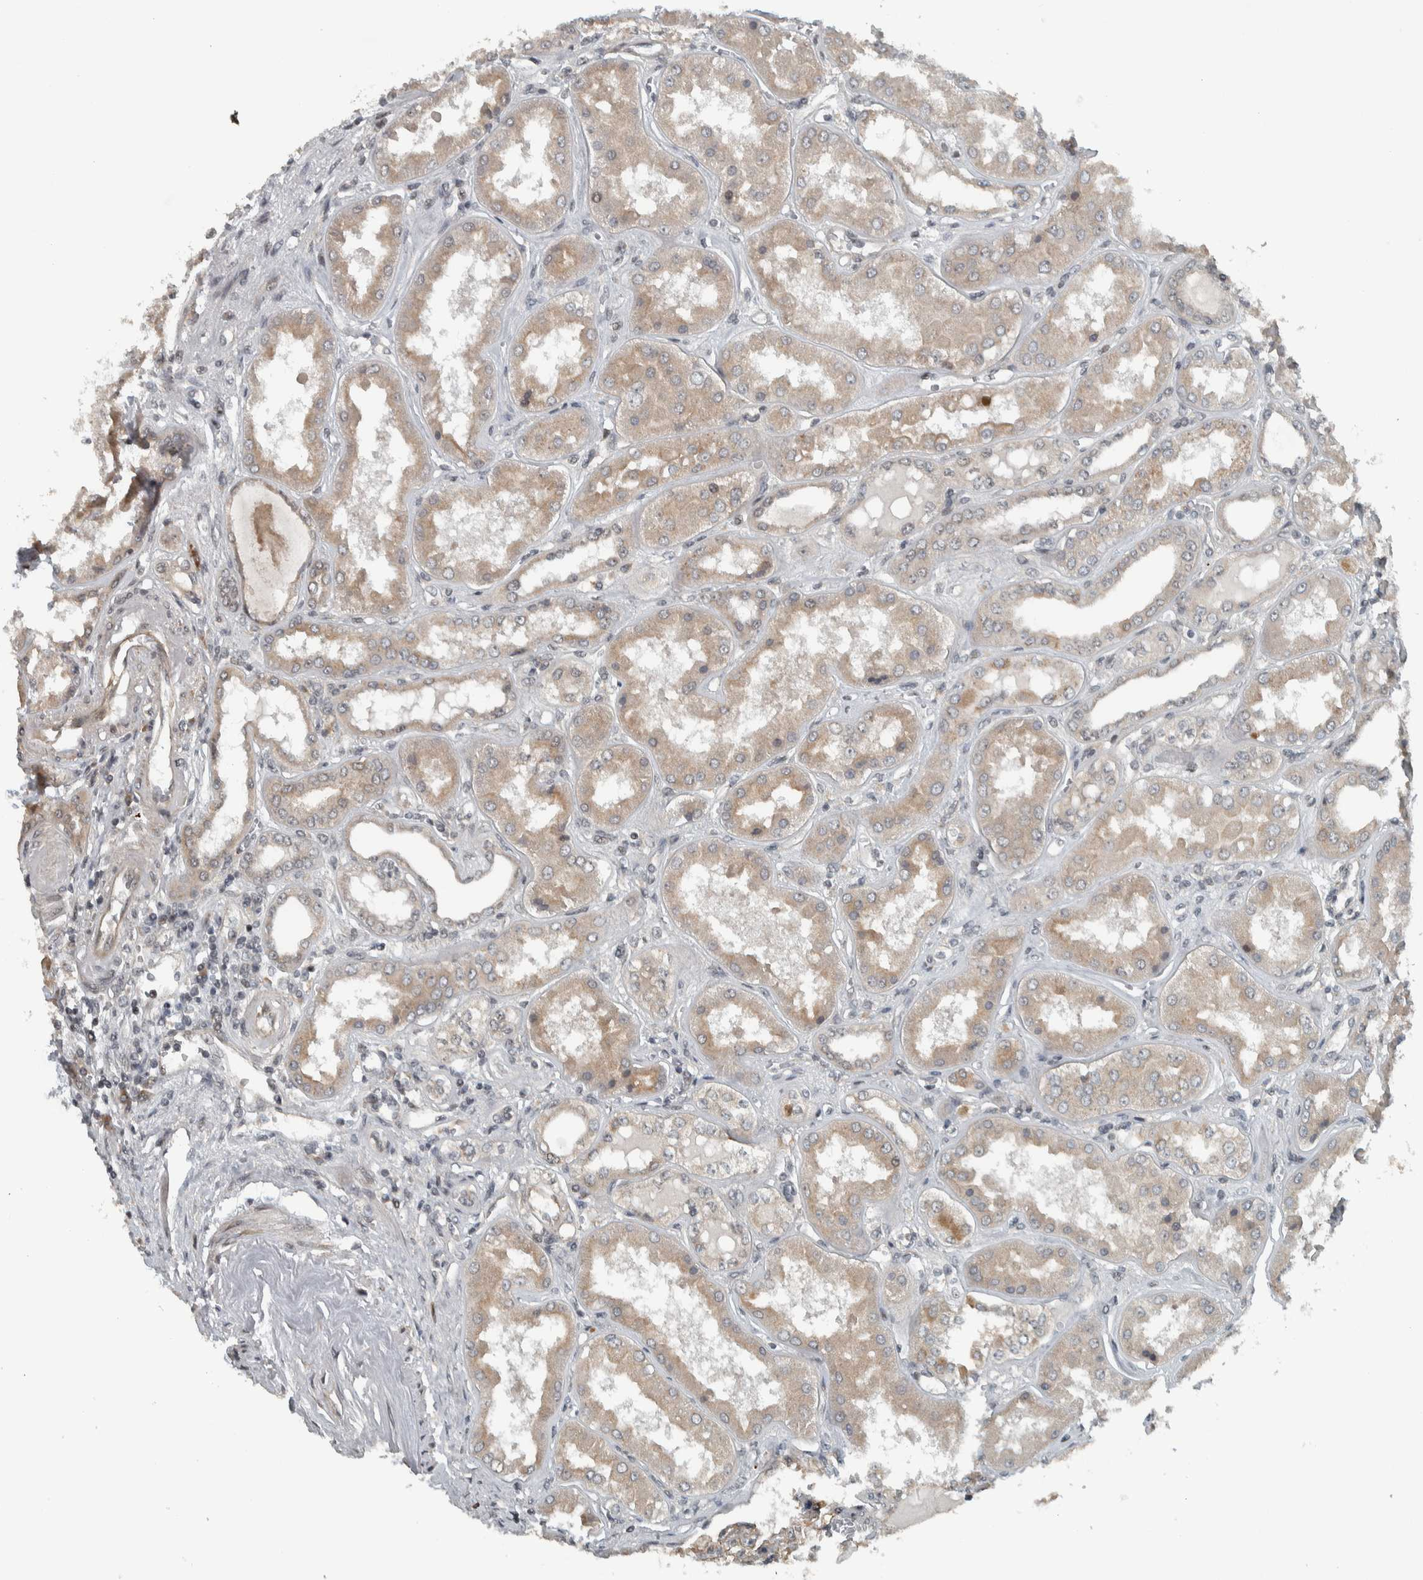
{"staining": {"intensity": "moderate", "quantity": ">75%", "location": "cytoplasmic/membranous"}, "tissue": "kidney", "cell_type": "Cells in glomeruli", "image_type": "normal", "snomed": [{"axis": "morphology", "description": "Normal tissue, NOS"}, {"axis": "topography", "description": "Kidney"}], "caption": "Immunohistochemical staining of unremarkable kidney demonstrates medium levels of moderate cytoplasmic/membranous expression in approximately >75% of cells in glomeruli.", "gene": "NAPG", "patient": {"sex": "female", "age": 56}}